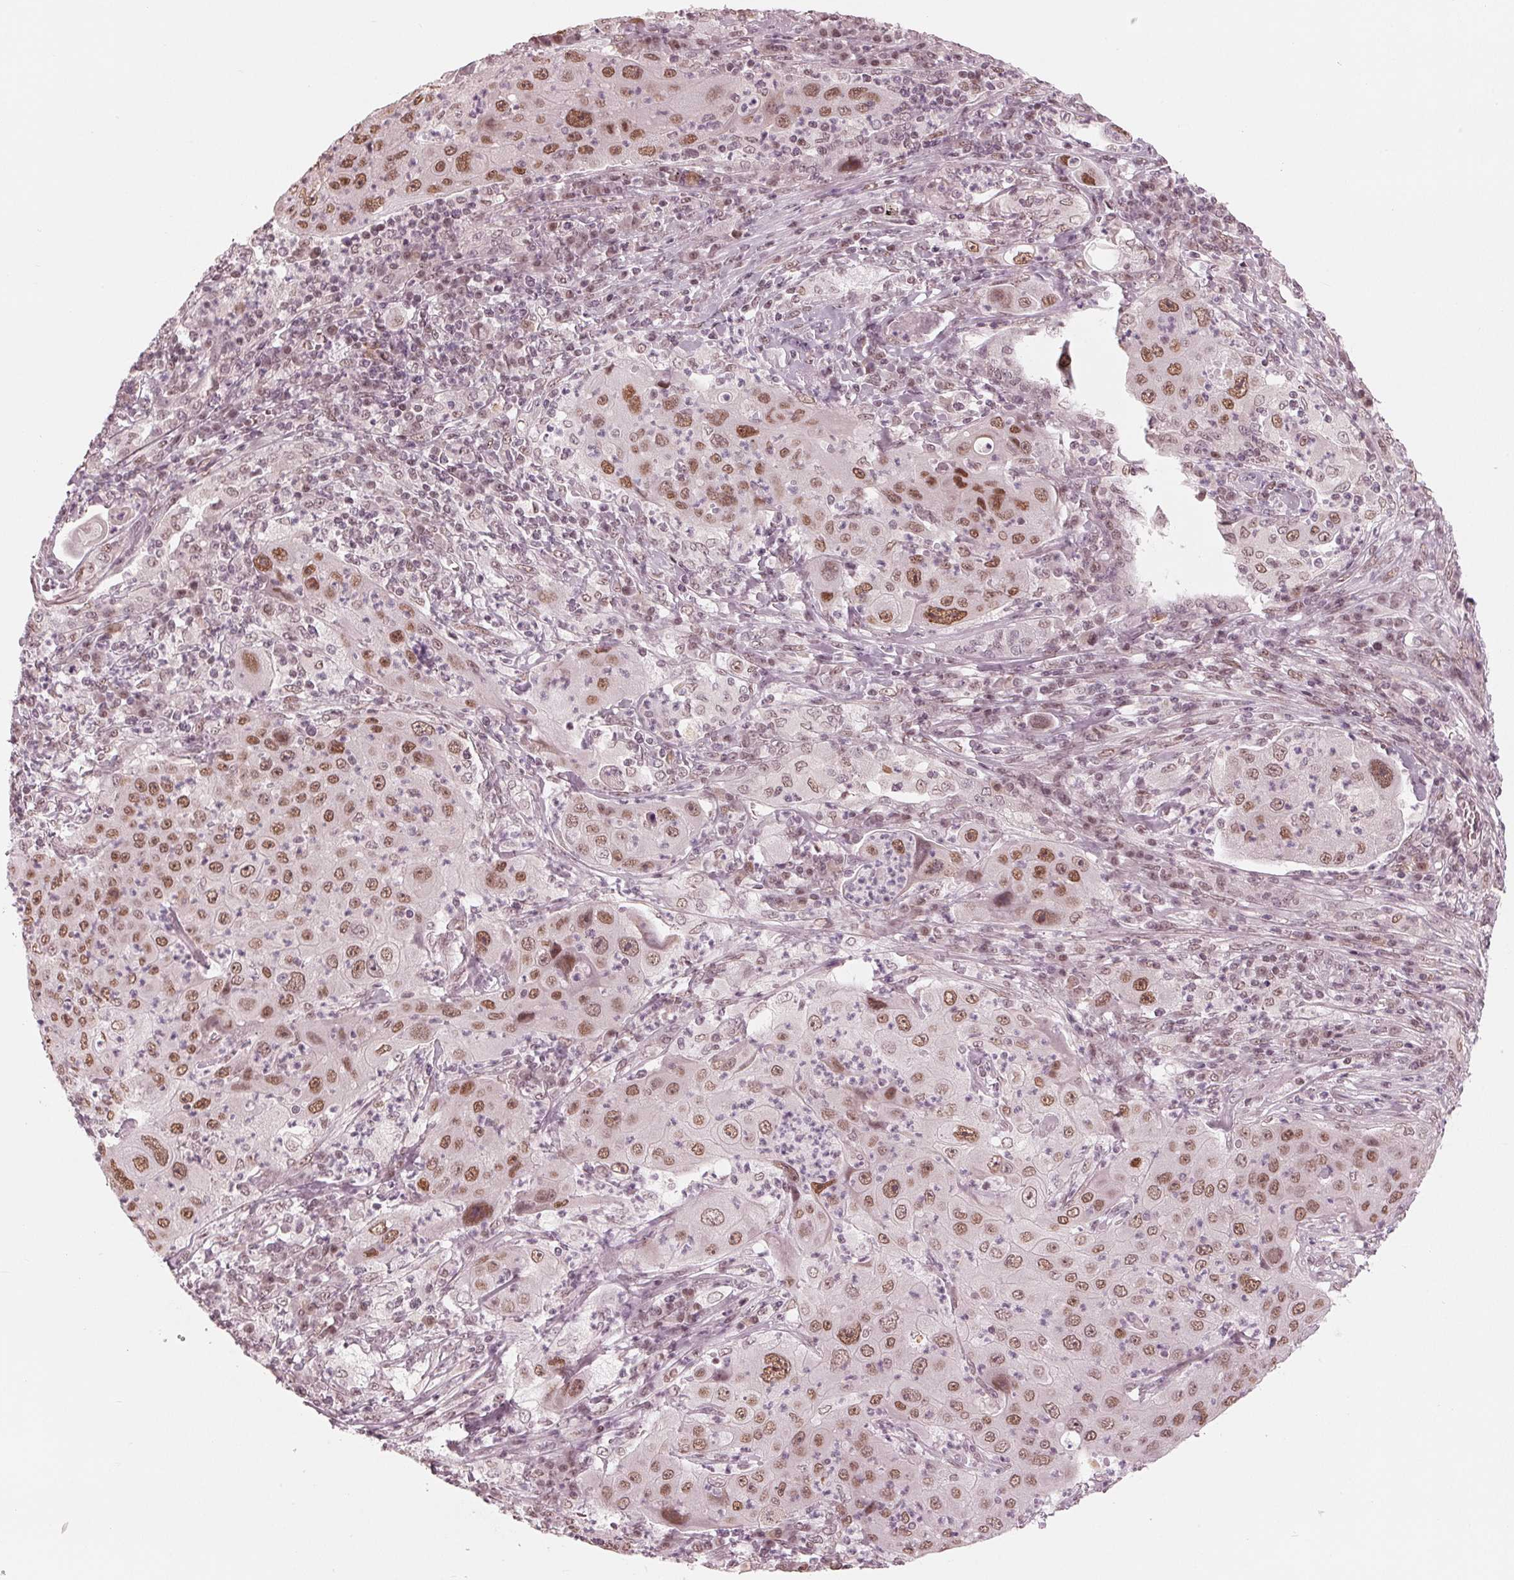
{"staining": {"intensity": "moderate", "quantity": "25%-75%", "location": "nuclear"}, "tissue": "lung cancer", "cell_type": "Tumor cells", "image_type": "cancer", "snomed": [{"axis": "morphology", "description": "Squamous cell carcinoma, NOS"}, {"axis": "topography", "description": "Lung"}], "caption": "Protein staining exhibits moderate nuclear staining in approximately 25%-75% of tumor cells in lung cancer.", "gene": "DNMT3L", "patient": {"sex": "female", "age": 59}}